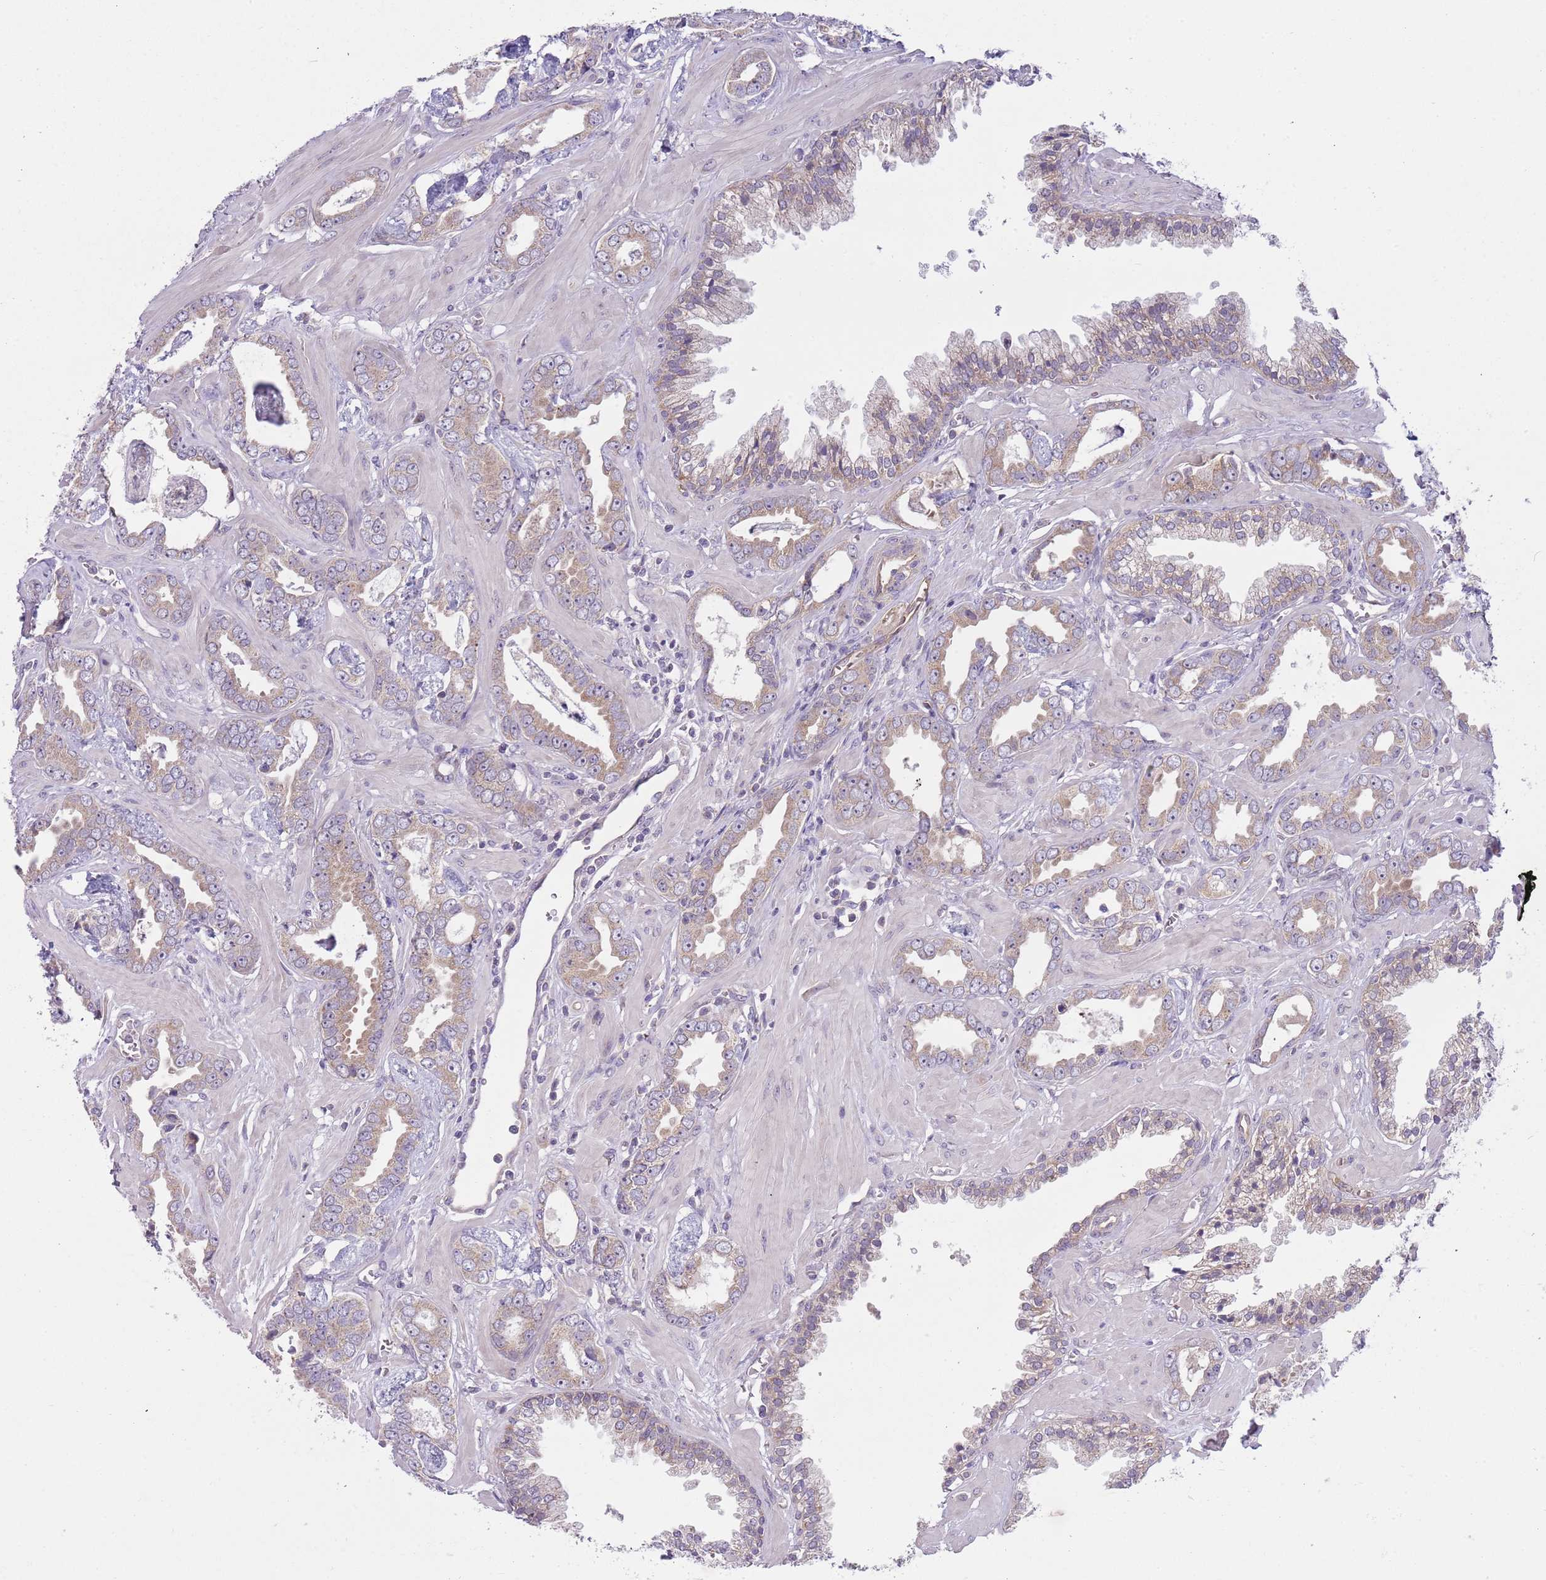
{"staining": {"intensity": "weak", "quantity": "25%-75%", "location": "cytoplasmic/membranous"}, "tissue": "prostate cancer", "cell_type": "Tumor cells", "image_type": "cancer", "snomed": [{"axis": "morphology", "description": "Adenocarcinoma, Low grade"}, {"axis": "topography", "description": "Prostate"}], "caption": "This micrograph demonstrates immunohistochemistry staining of human prostate low-grade adenocarcinoma, with low weak cytoplasmic/membranous staining in approximately 25%-75% of tumor cells.", "gene": "SKOR2", "patient": {"sex": "male", "age": 60}}